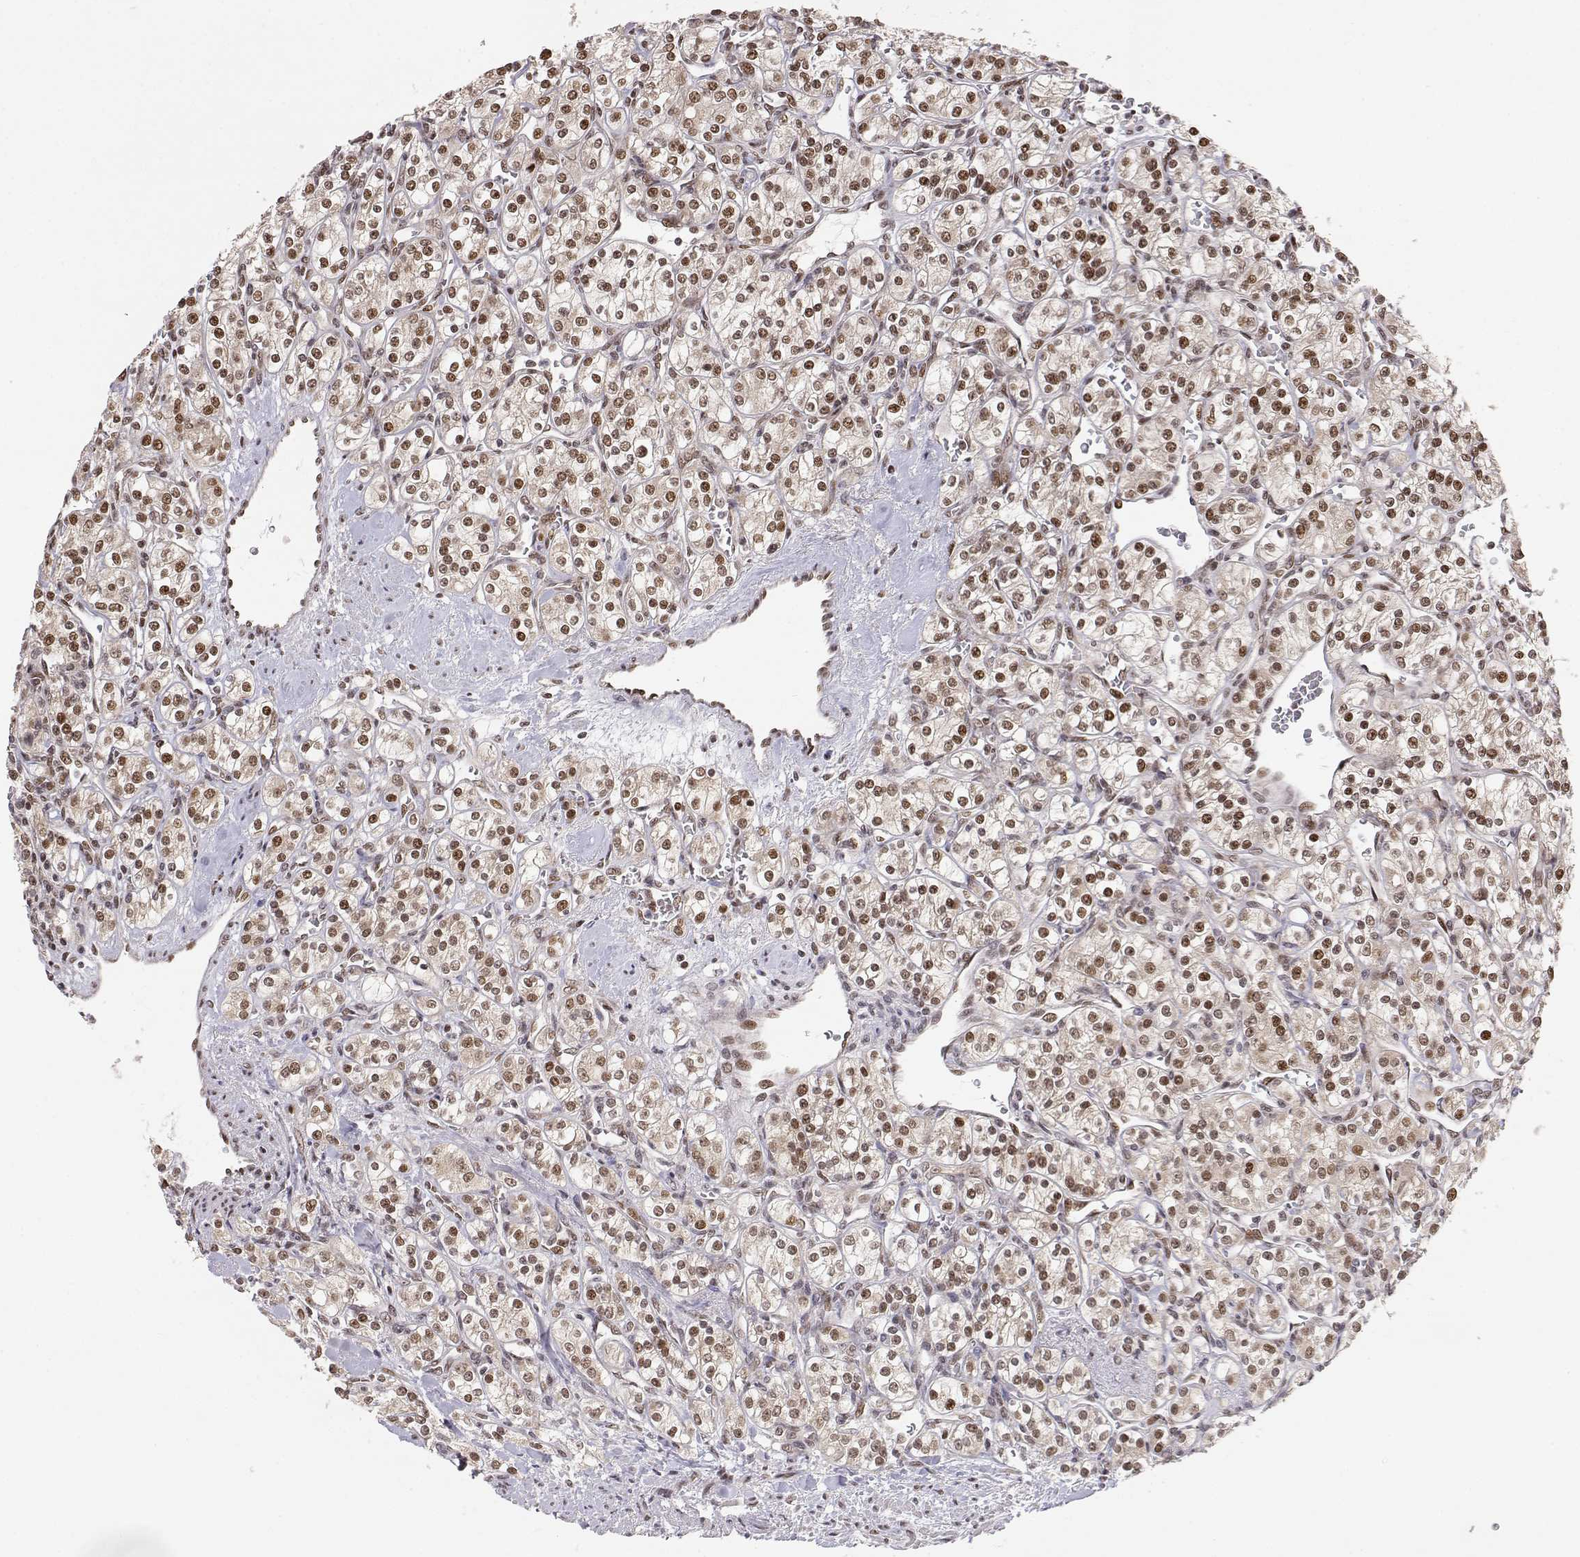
{"staining": {"intensity": "strong", "quantity": "25%-75%", "location": "nuclear"}, "tissue": "renal cancer", "cell_type": "Tumor cells", "image_type": "cancer", "snomed": [{"axis": "morphology", "description": "Adenocarcinoma, NOS"}, {"axis": "topography", "description": "Kidney"}], "caption": "IHC photomicrograph of neoplastic tissue: human renal cancer (adenocarcinoma) stained using immunohistochemistry shows high levels of strong protein expression localized specifically in the nuclear of tumor cells, appearing as a nuclear brown color.", "gene": "BRCA1", "patient": {"sex": "male", "age": 77}}